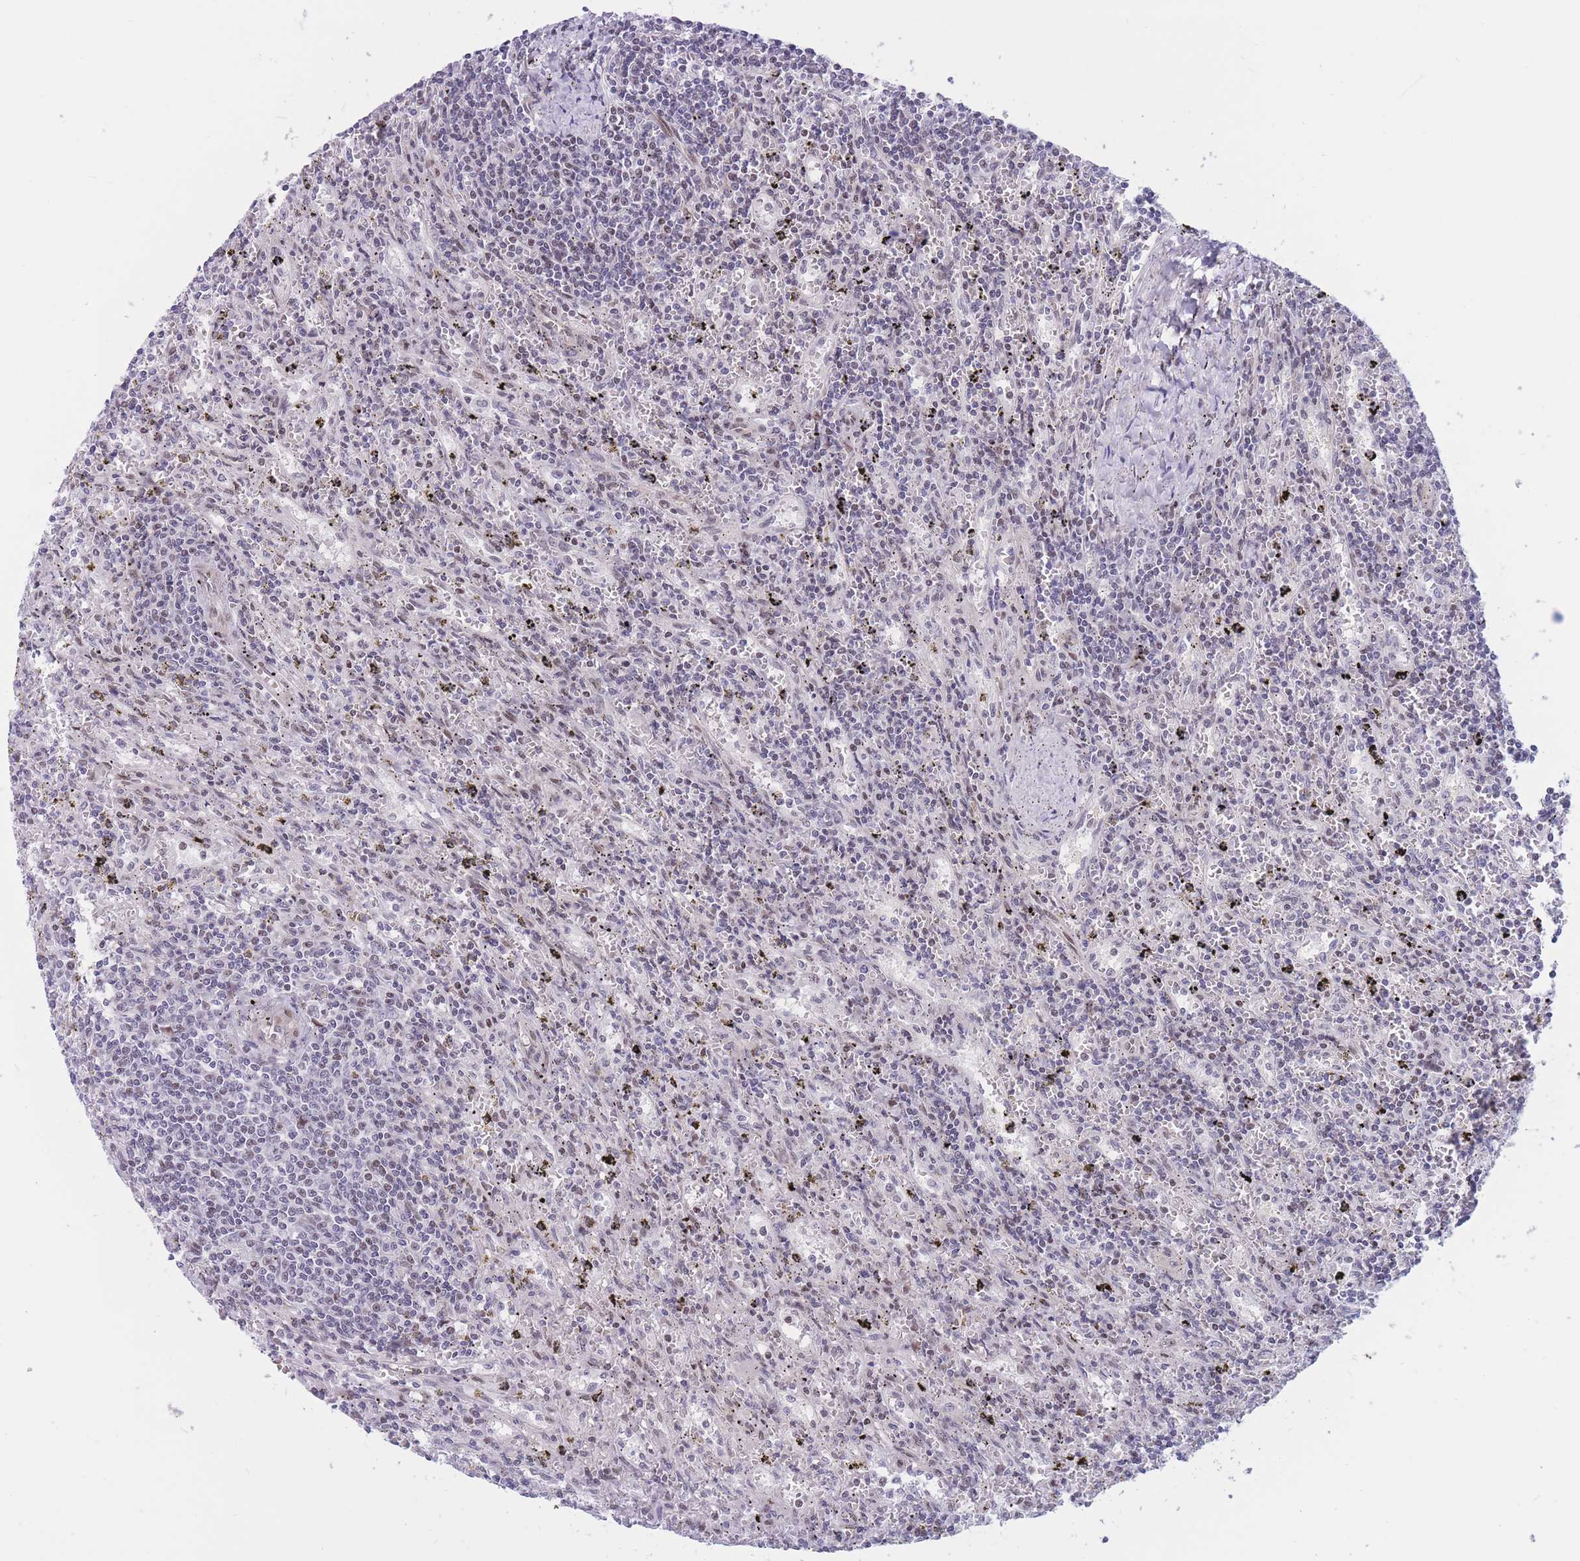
{"staining": {"intensity": "negative", "quantity": "none", "location": "none"}, "tissue": "lymphoma", "cell_type": "Tumor cells", "image_type": "cancer", "snomed": [{"axis": "morphology", "description": "Malignant lymphoma, non-Hodgkin's type, Low grade"}, {"axis": "topography", "description": "Spleen"}], "caption": "This photomicrograph is of low-grade malignant lymphoma, non-Hodgkin's type stained with IHC to label a protein in brown with the nuclei are counter-stained blue. There is no positivity in tumor cells.", "gene": "BCL9L", "patient": {"sex": "male", "age": 76}}